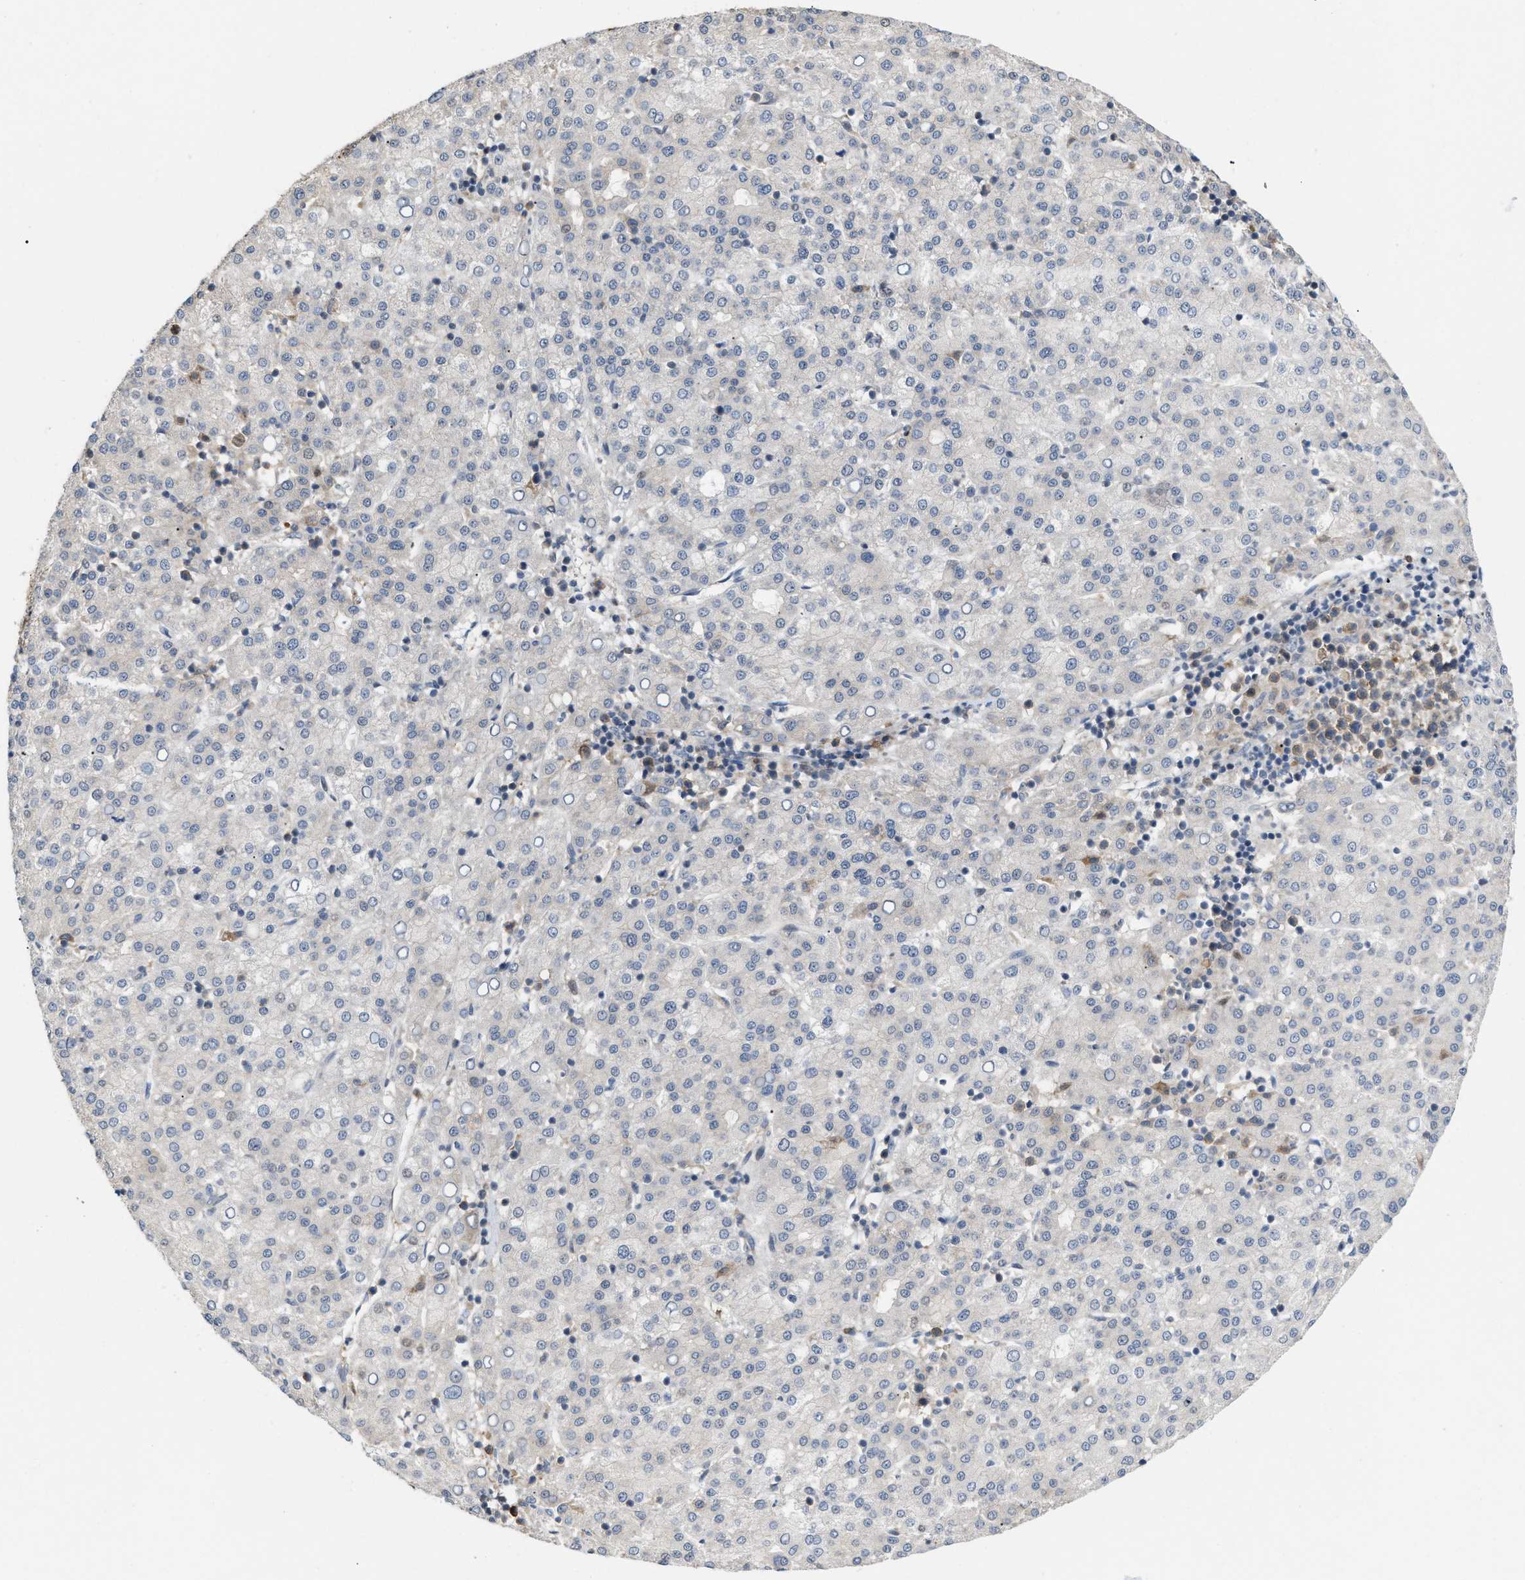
{"staining": {"intensity": "weak", "quantity": "25%-75%", "location": "cytoplasmic/membranous"}, "tissue": "liver cancer", "cell_type": "Tumor cells", "image_type": "cancer", "snomed": [{"axis": "morphology", "description": "Carcinoma, Hepatocellular, NOS"}, {"axis": "topography", "description": "Liver"}], "caption": "Human liver cancer (hepatocellular carcinoma) stained for a protein (brown) reveals weak cytoplasmic/membranous positive expression in about 25%-75% of tumor cells.", "gene": "CSNK1A1", "patient": {"sex": "female", "age": 58}}